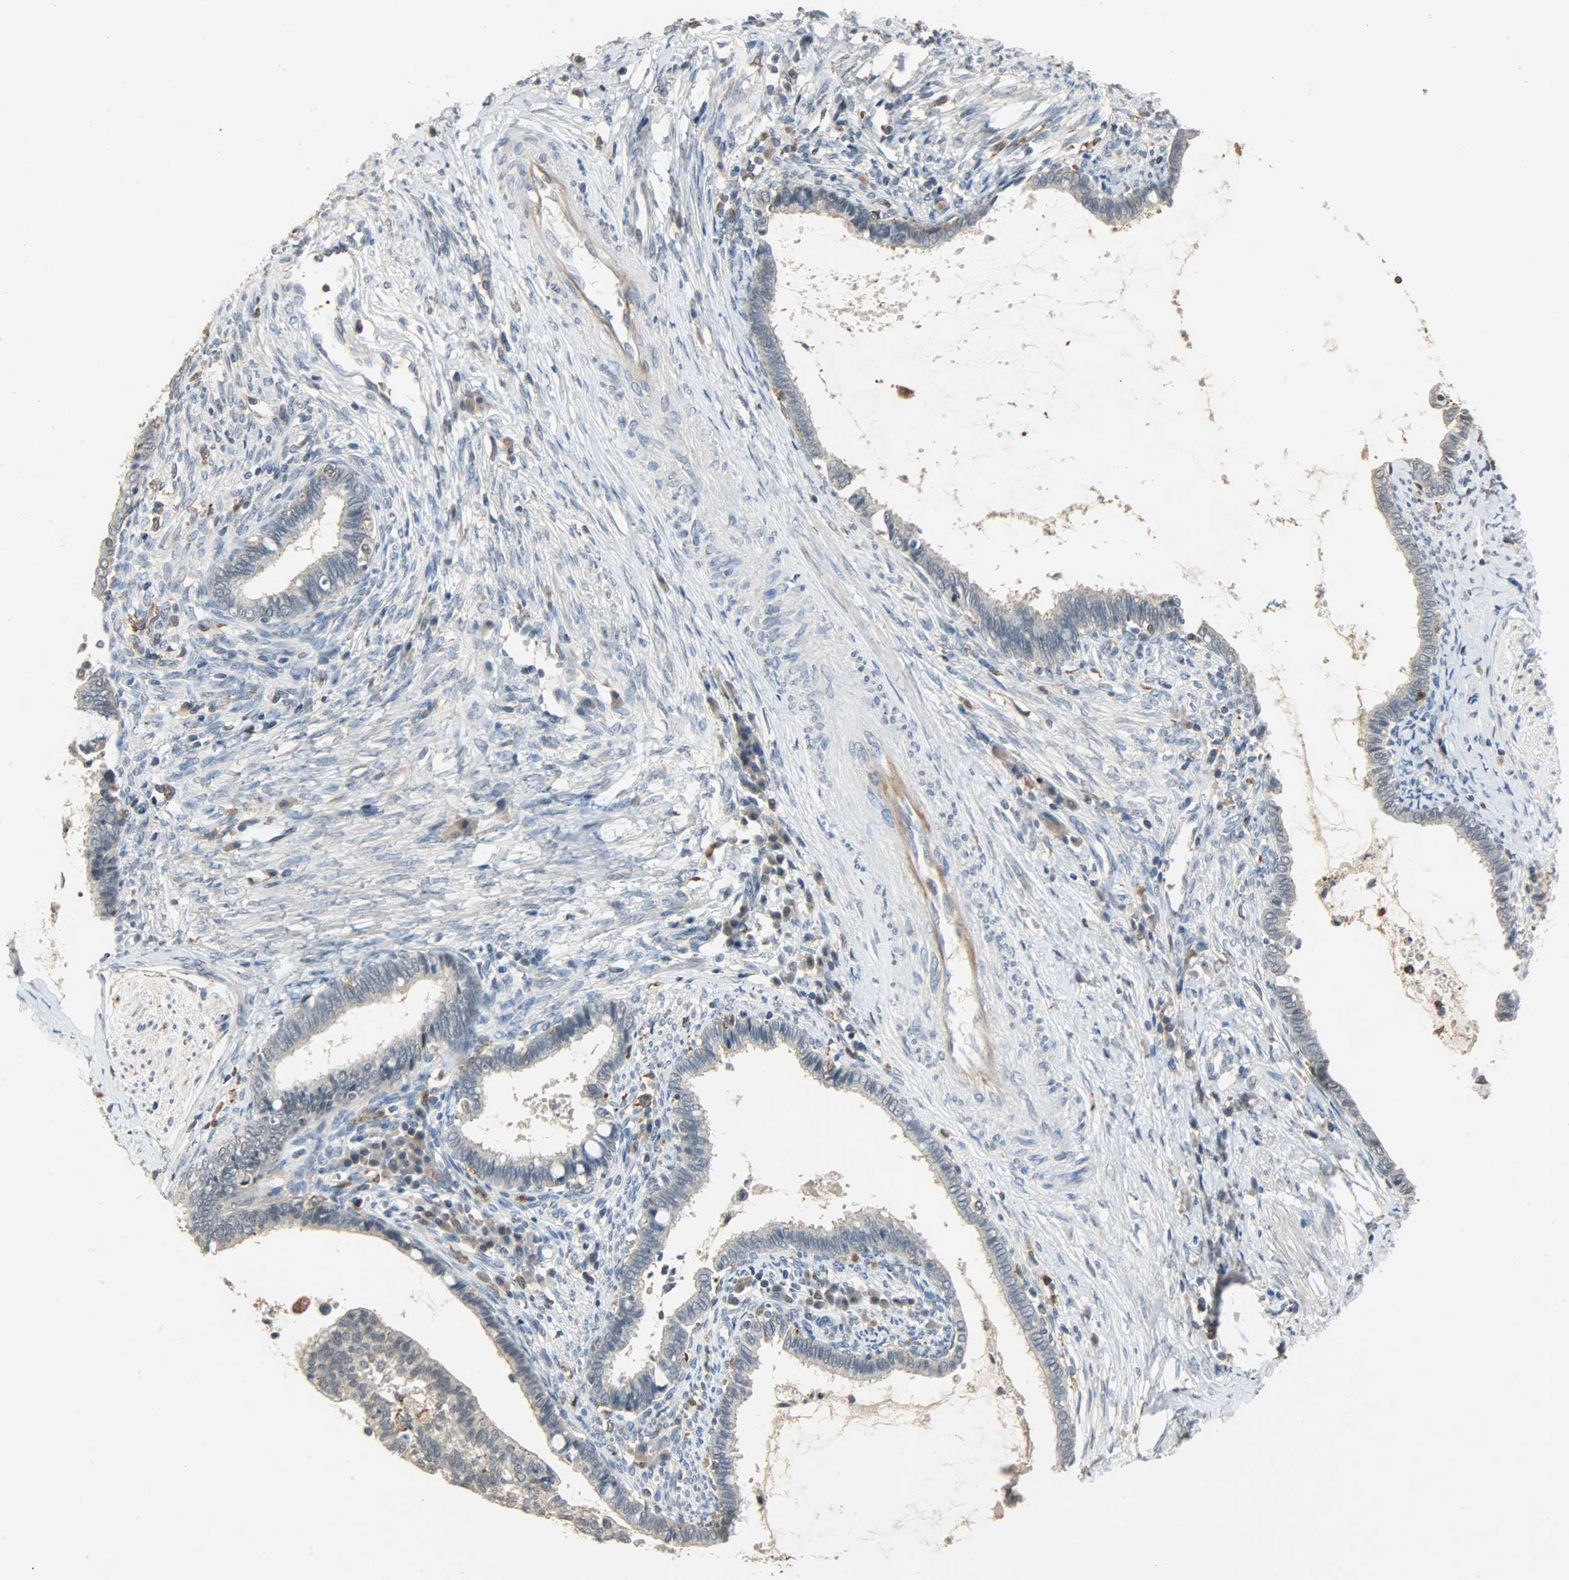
{"staining": {"intensity": "negative", "quantity": "none", "location": "none"}, "tissue": "cervical cancer", "cell_type": "Tumor cells", "image_type": "cancer", "snomed": [{"axis": "morphology", "description": "Adenocarcinoma, NOS"}, {"axis": "topography", "description": "Cervix"}], "caption": "An image of human cervical cancer is negative for staining in tumor cells.", "gene": "SKAP2", "patient": {"sex": "female", "age": 44}}